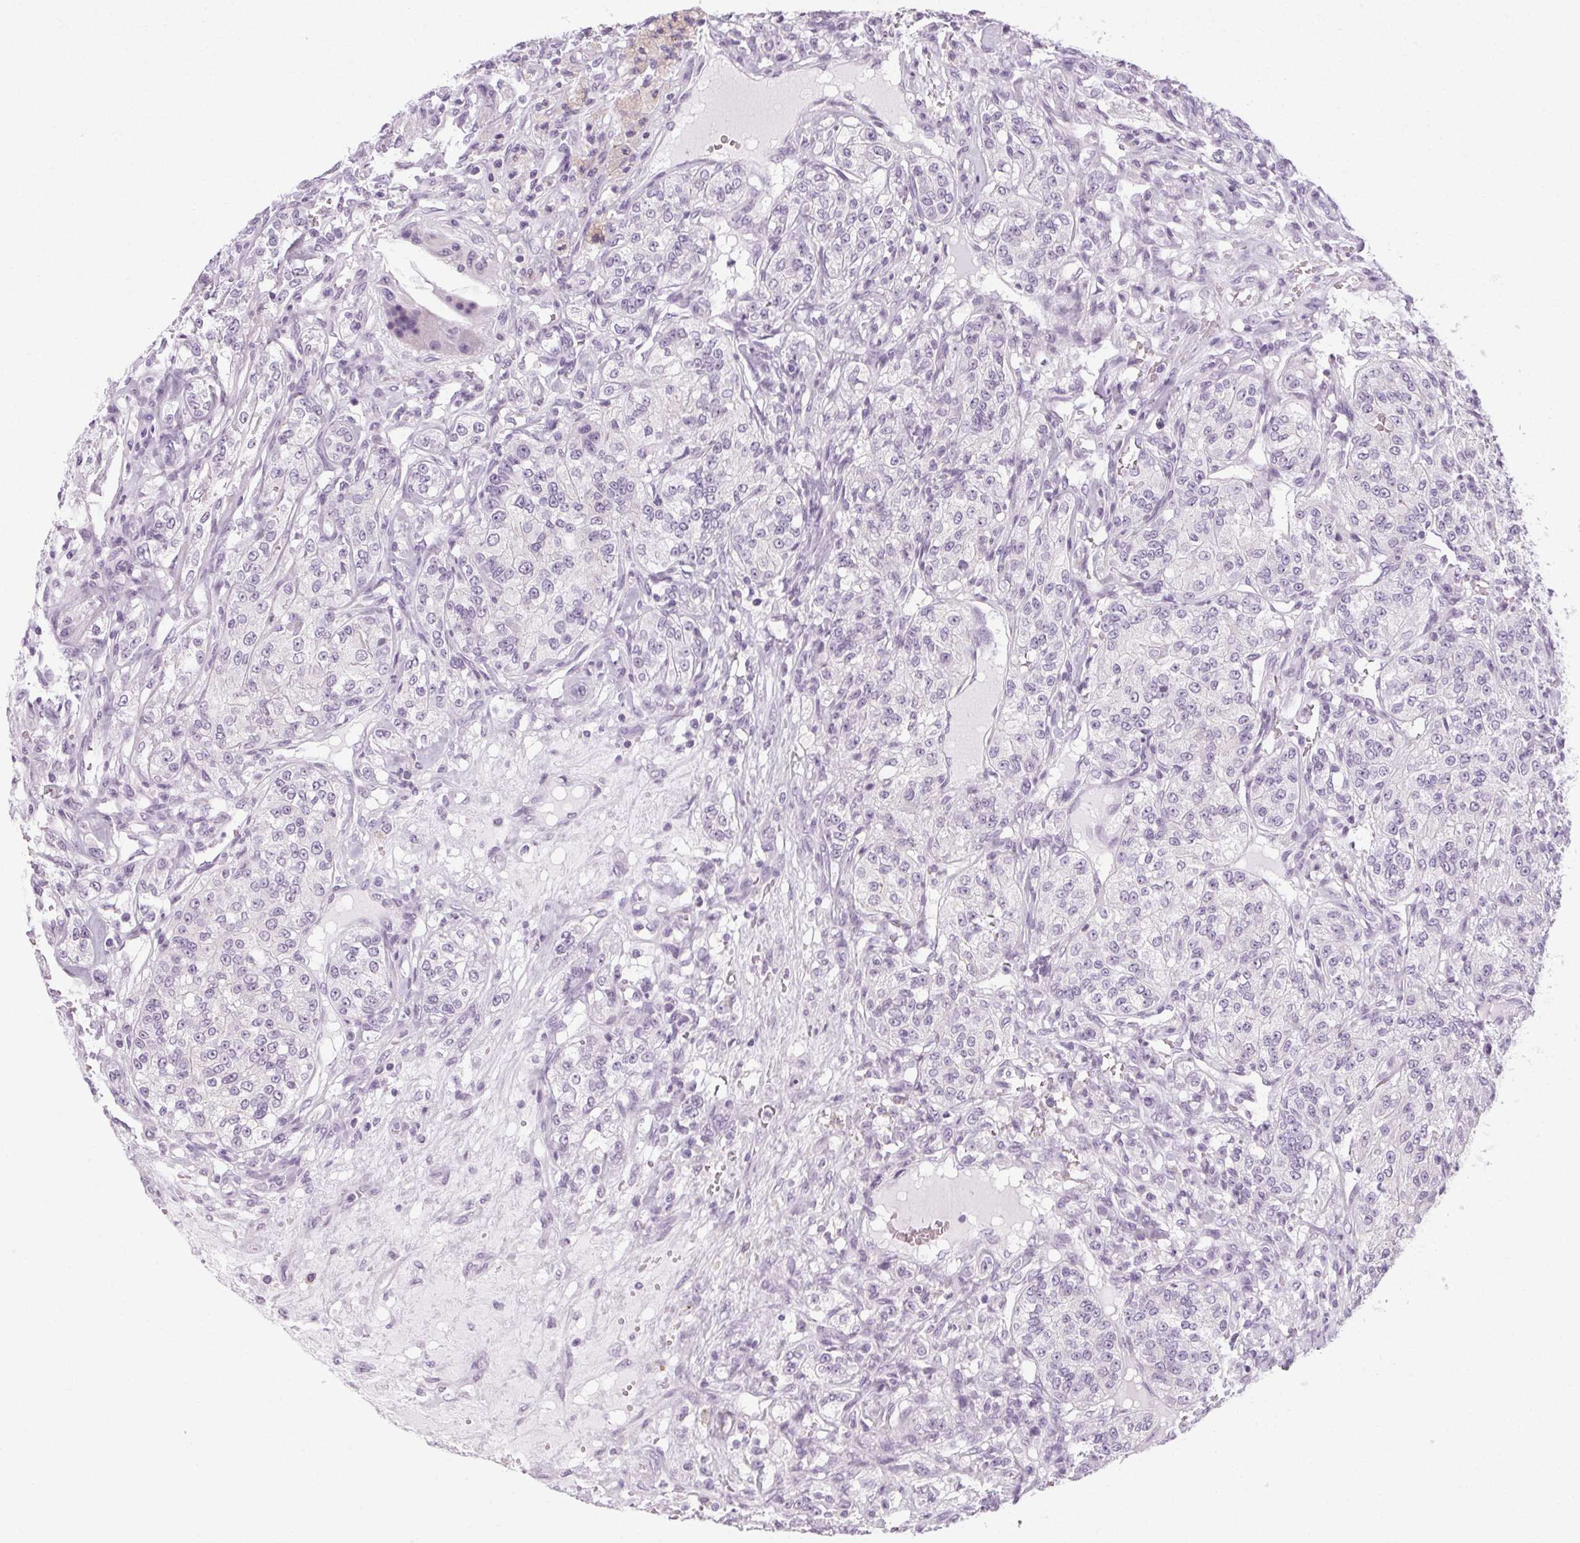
{"staining": {"intensity": "negative", "quantity": "none", "location": "none"}, "tissue": "renal cancer", "cell_type": "Tumor cells", "image_type": "cancer", "snomed": [{"axis": "morphology", "description": "Adenocarcinoma, NOS"}, {"axis": "topography", "description": "Kidney"}], "caption": "High magnification brightfield microscopy of adenocarcinoma (renal) stained with DAB (brown) and counterstained with hematoxylin (blue): tumor cells show no significant expression.", "gene": "POMC", "patient": {"sex": "female", "age": 63}}